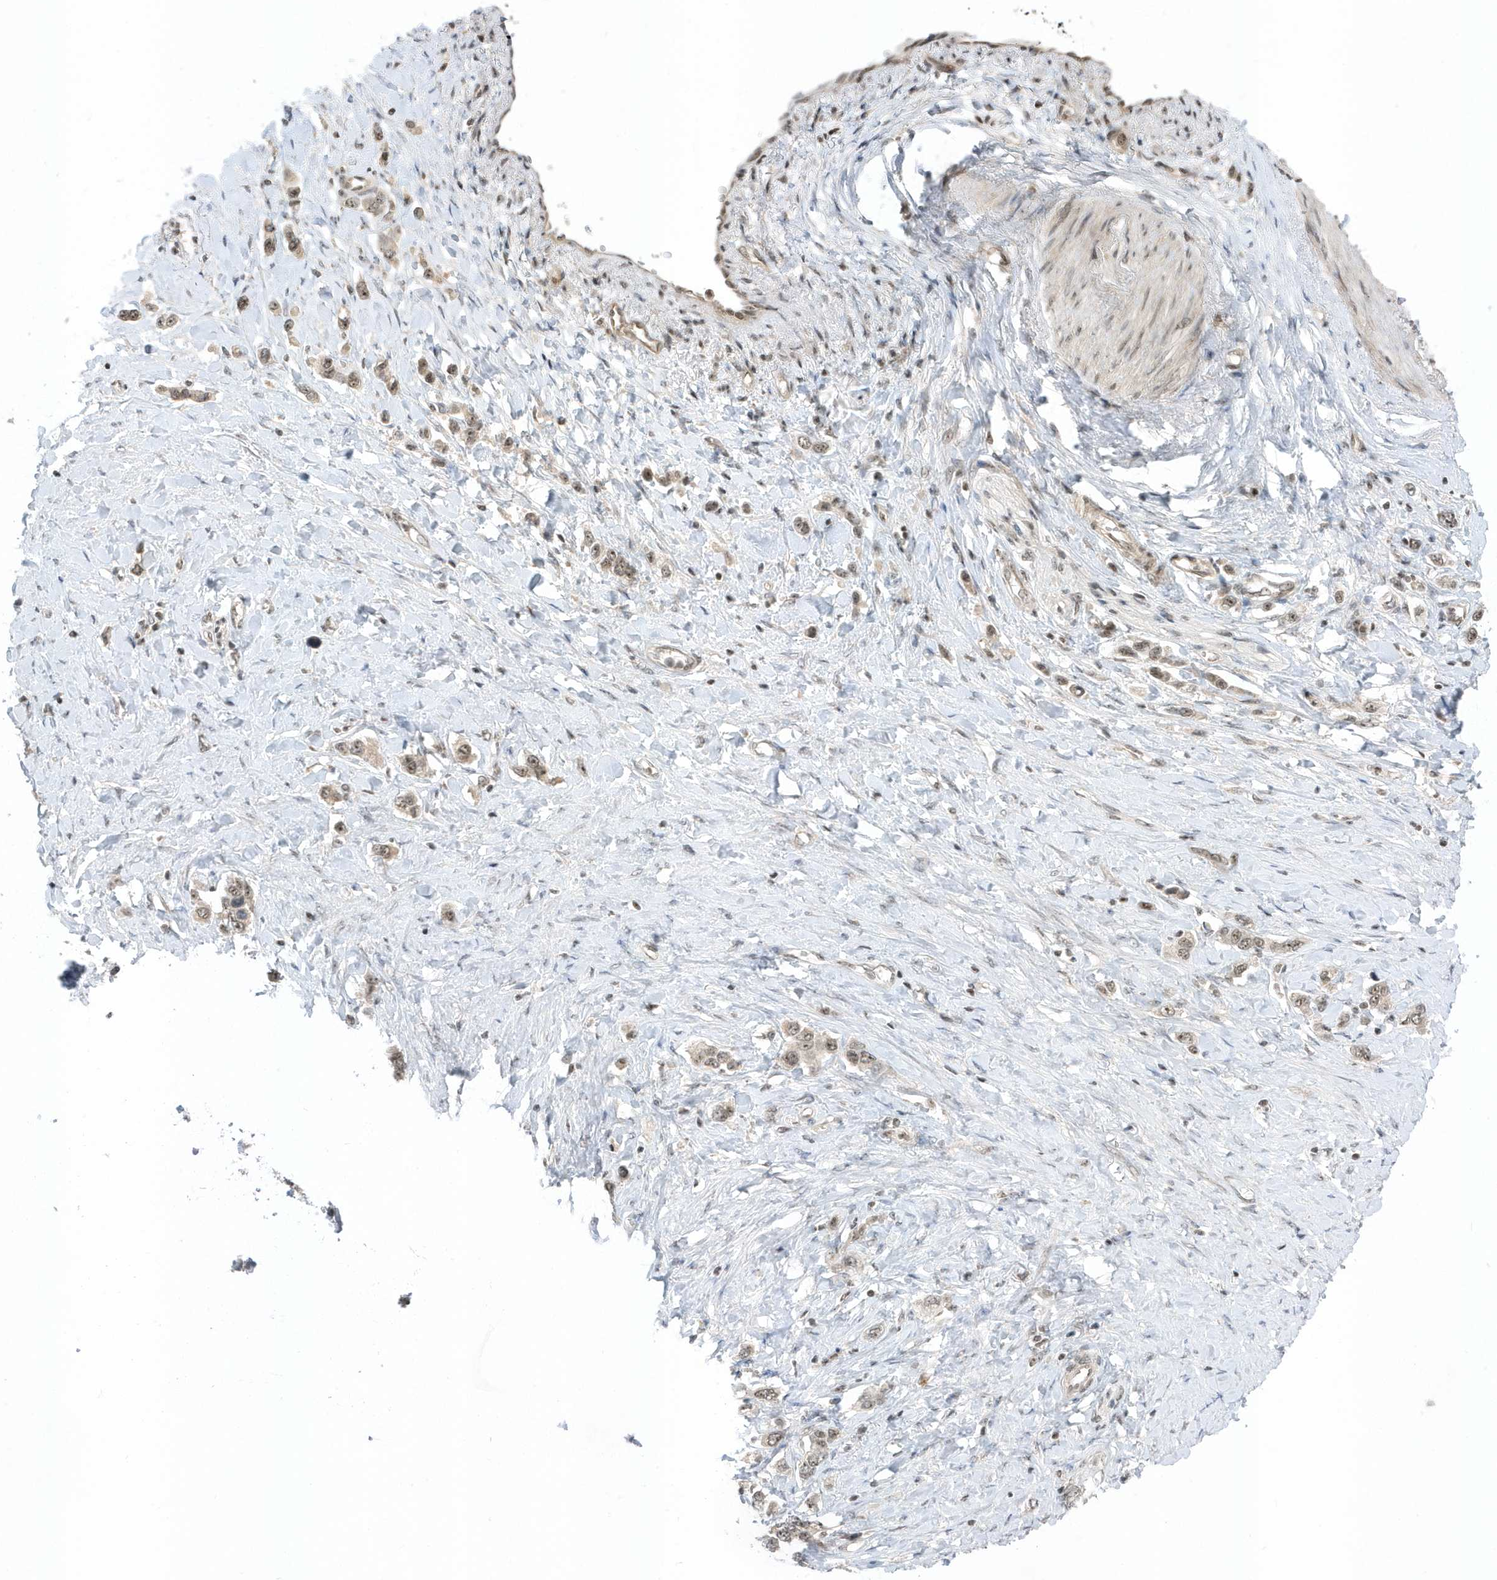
{"staining": {"intensity": "weak", "quantity": ">75%", "location": "nuclear"}, "tissue": "stomach cancer", "cell_type": "Tumor cells", "image_type": "cancer", "snomed": [{"axis": "morphology", "description": "Adenocarcinoma, NOS"}, {"axis": "topography", "description": "Stomach"}], "caption": "Stomach cancer (adenocarcinoma) was stained to show a protein in brown. There is low levels of weak nuclear staining in approximately >75% of tumor cells. (DAB (3,3'-diaminobenzidine) IHC, brown staining for protein, blue staining for nuclei).", "gene": "ZNF740", "patient": {"sex": "female", "age": 65}}